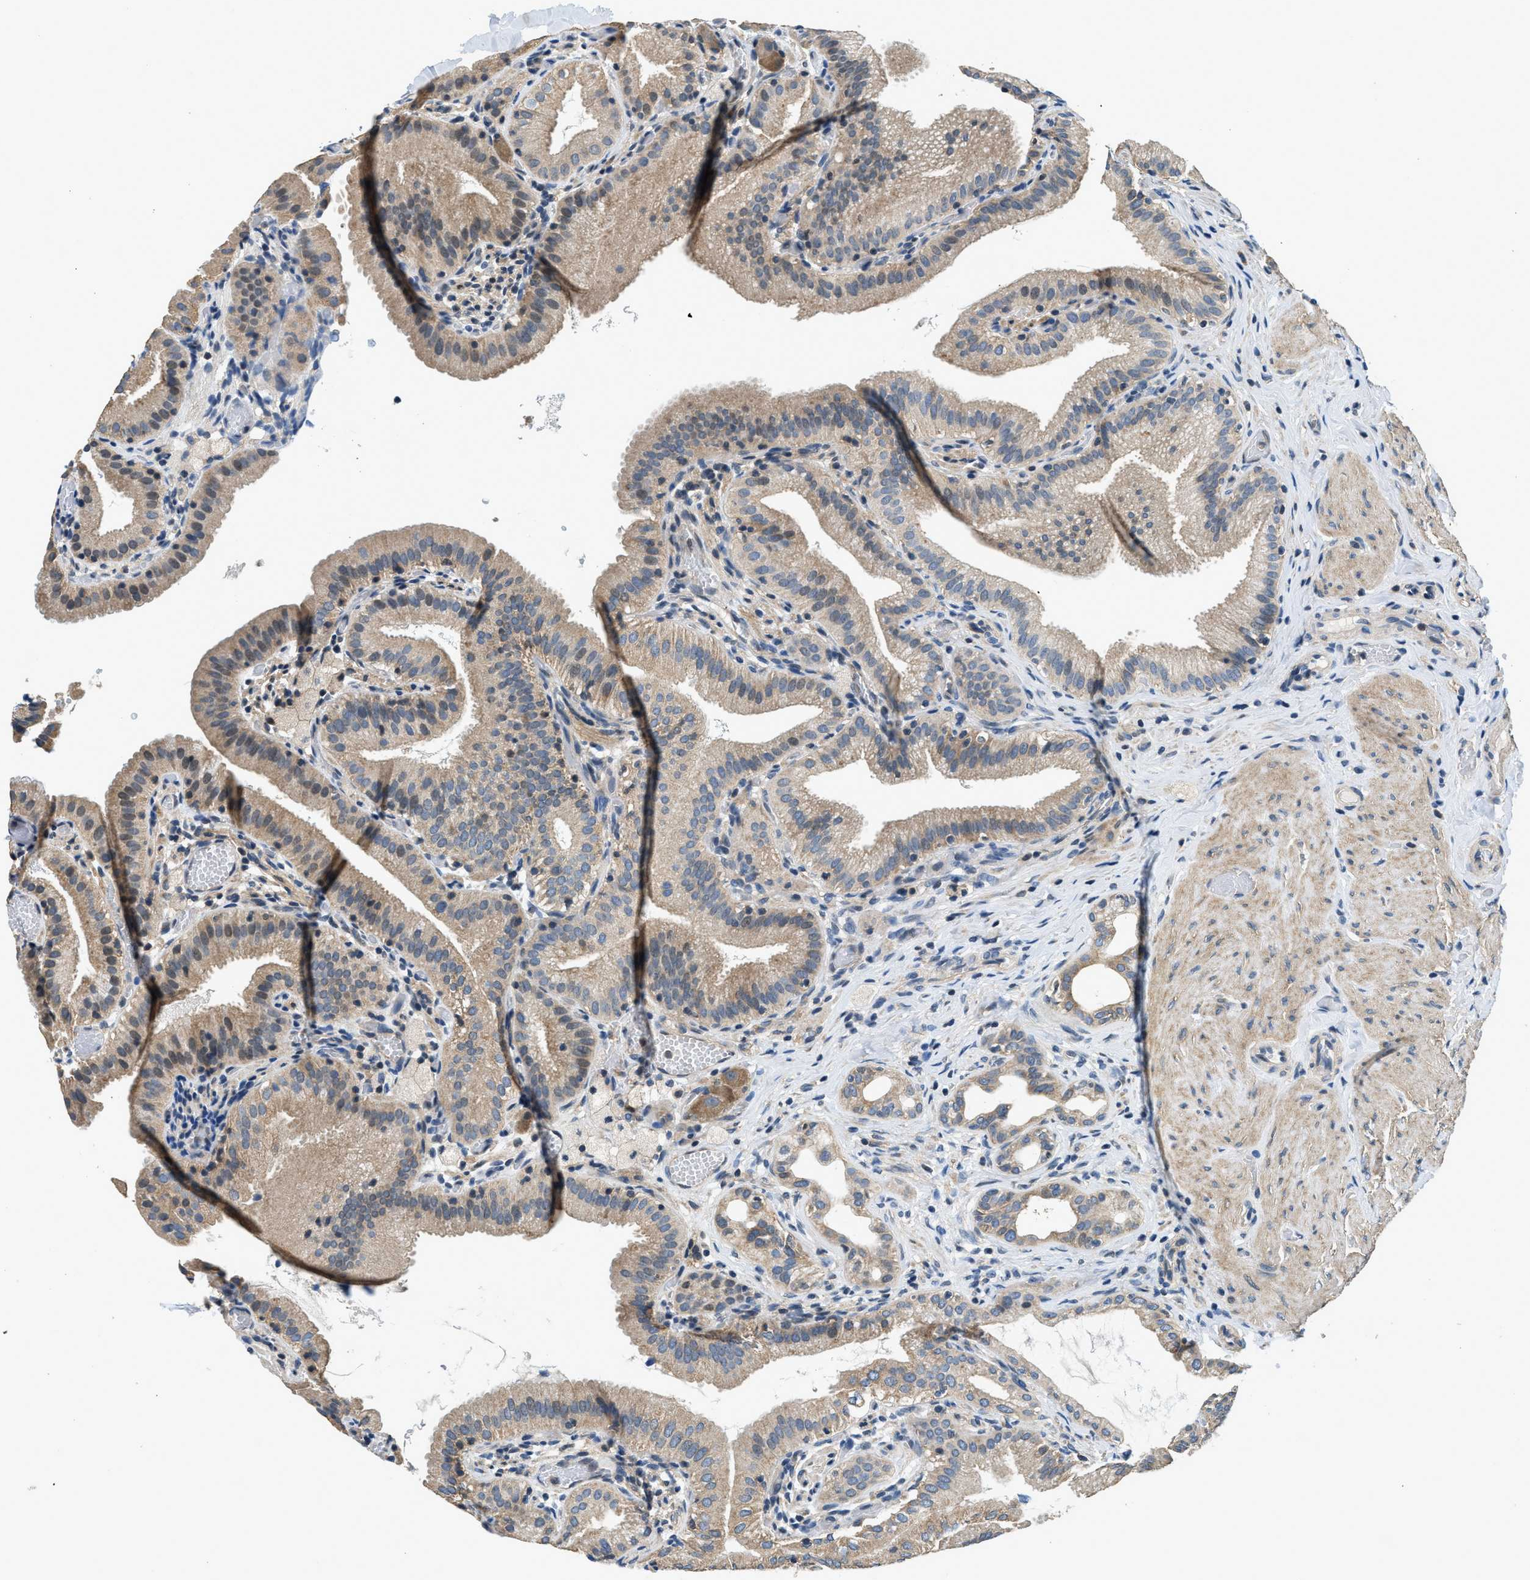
{"staining": {"intensity": "weak", "quantity": ">75%", "location": "cytoplasmic/membranous"}, "tissue": "gallbladder", "cell_type": "Glandular cells", "image_type": "normal", "snomed": [{"axis": "morphology", "description": "Normal tissue, NOS"}, {"axis": "topography", "description": "Gallbladder"}], "caption": "Immunohistochemical staining of benign gallbladder demonstrates weak cytoplasmic/membranous protein expression in about >75% of glandular cells.", "gene": "SSH2", "patient": {"sex": "male", "age": 54}}